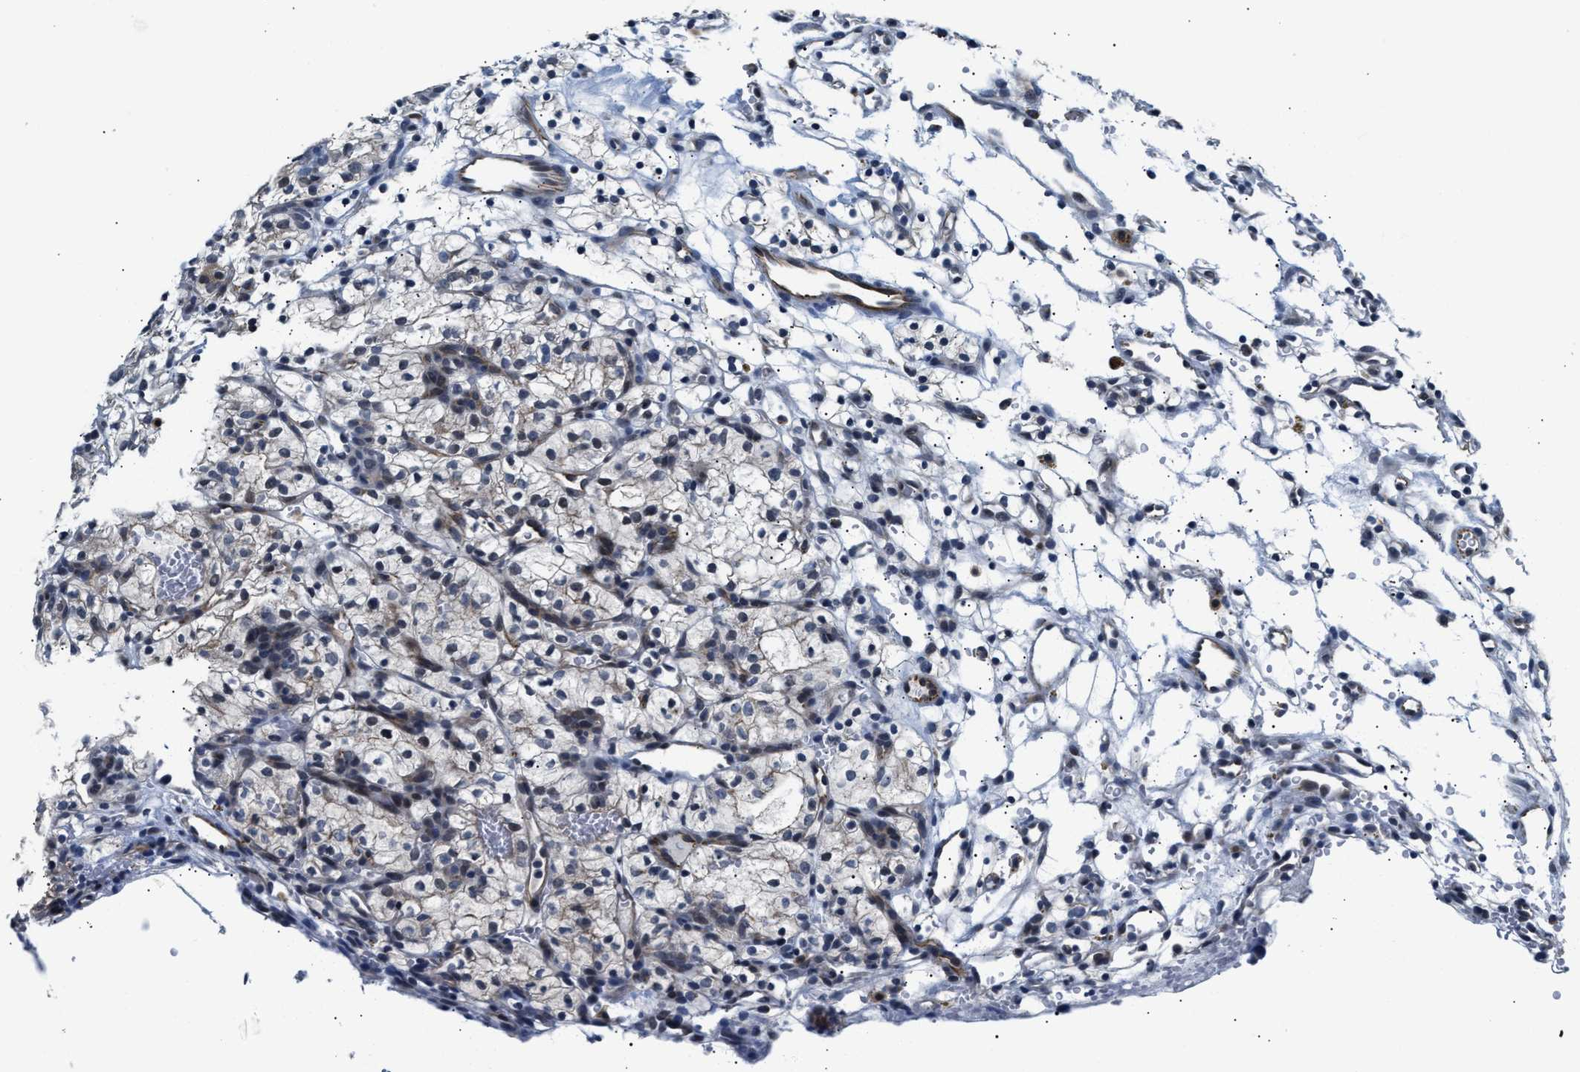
{"staining": {"intensity": "weak", "quantity": "<25%", "location": "cytoplasmic/membranous"}, "tissue": "renal cancer", "cell_type": "Tumor cells", "image_type": "cancer", "snomed": [{"axis": "morphology", "description": "Adenocarcinoma, NOS"}, {"axis": "topography", "description": "Kidney"}], "caption": "This histopathology image is of adenocarcinoma (renal) stained with immunohistochemistry (IHC) to label a protein in brown with the nuclei are counter-stained blue. There is no expression in tumor cells.", "gene": "PPM1H", "patient": {"sex": "female", "age": 57}}